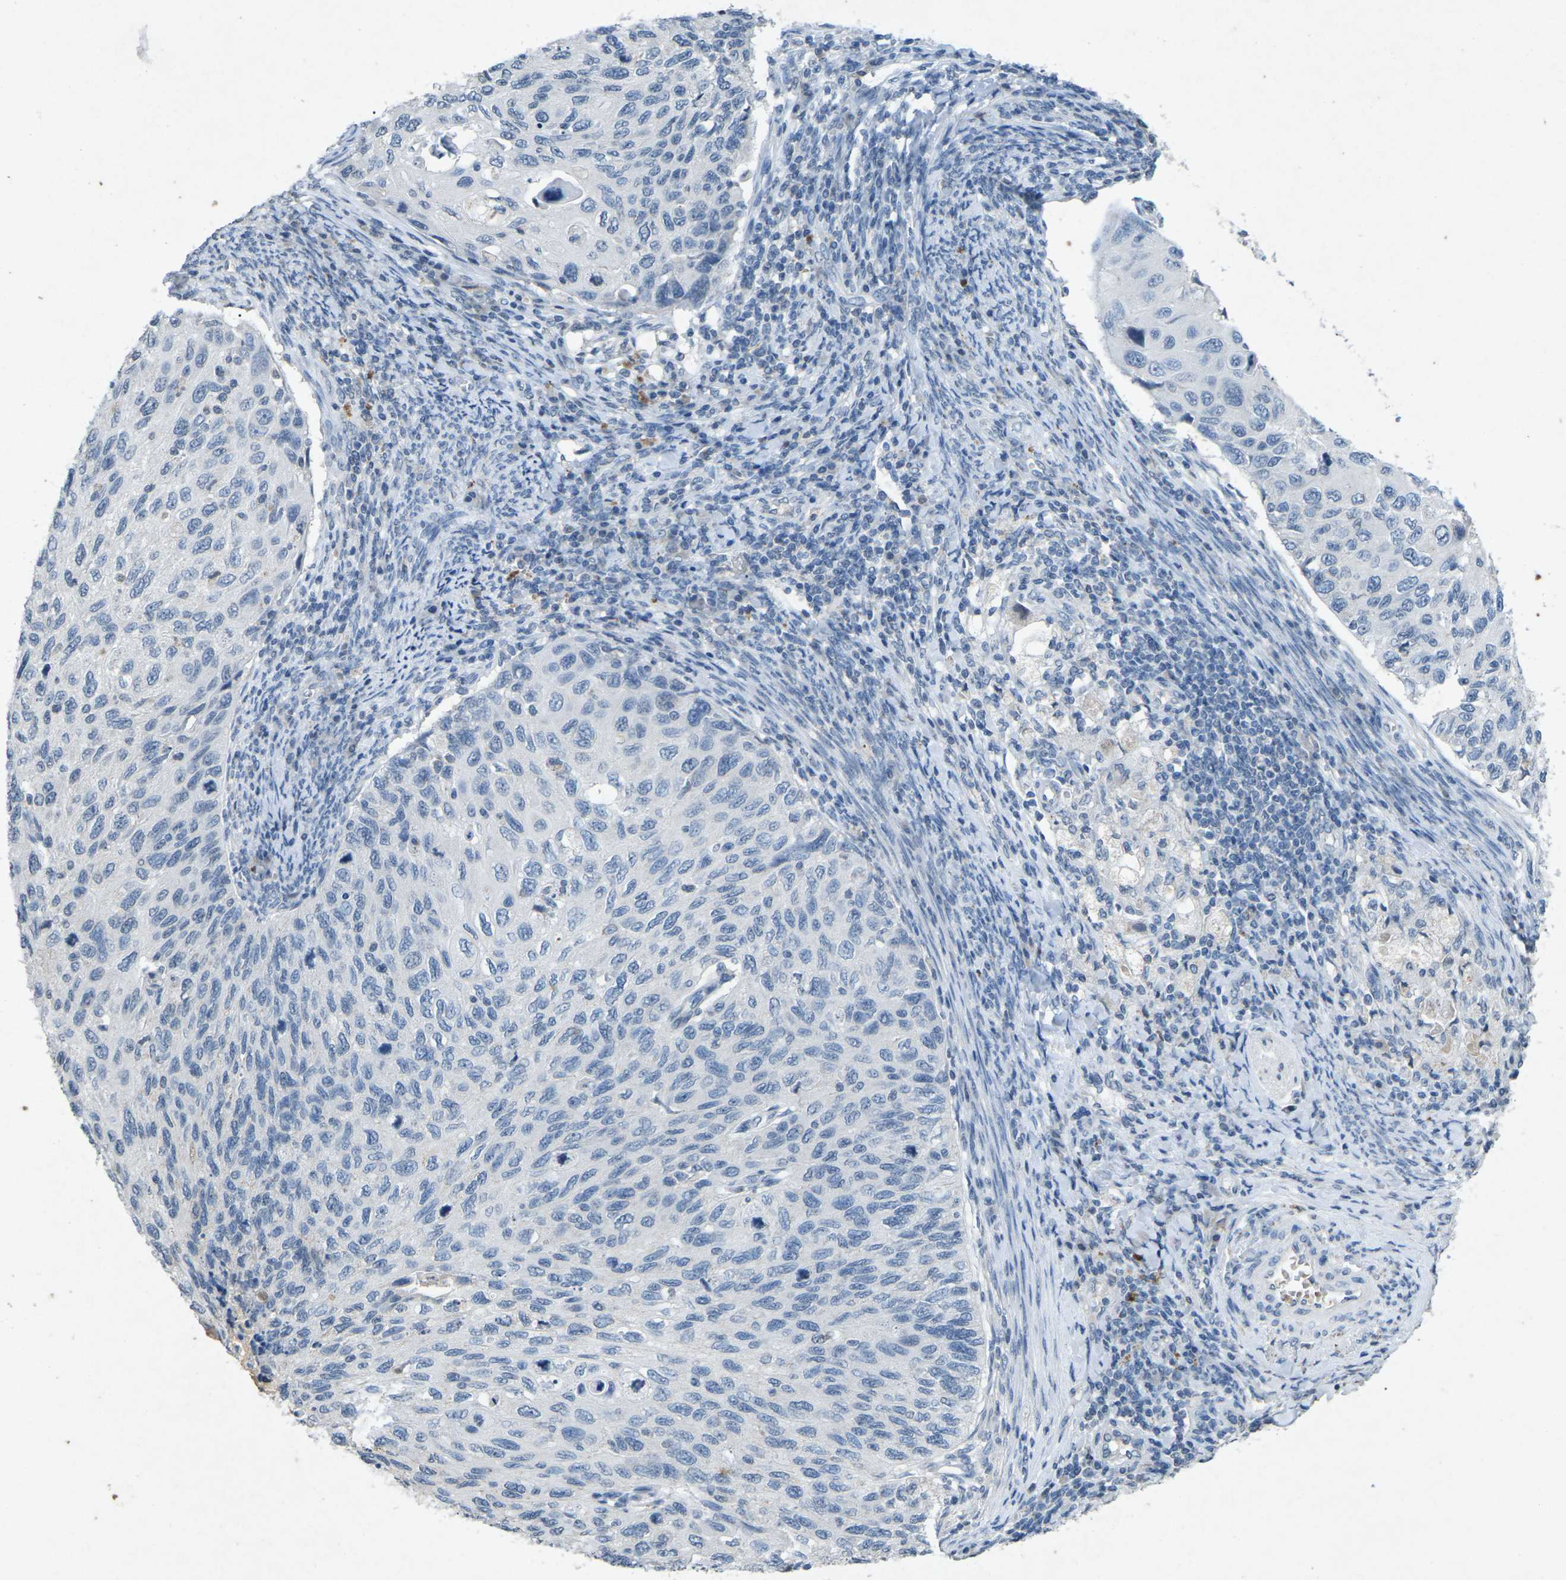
{"staining": {"intensity": "negative", "quantity": "none", "location": "none"}, "tissue": "cervical cancer", "cell_type": "Tumor cells", "image_type": "cancer", "snomed": [{"axis": "morphology", "description": "Squamous cell carcinoma, NOS"}, {"axis": "topography", "description": "Cervix"}], "caption": "High power microscopy photomicrograph of an IHC histopathology image of cervical cancer, revealing no significant staining in tumor cells.", "gene": "A1BG", "patient": {"sex": "female", "age": 70}}